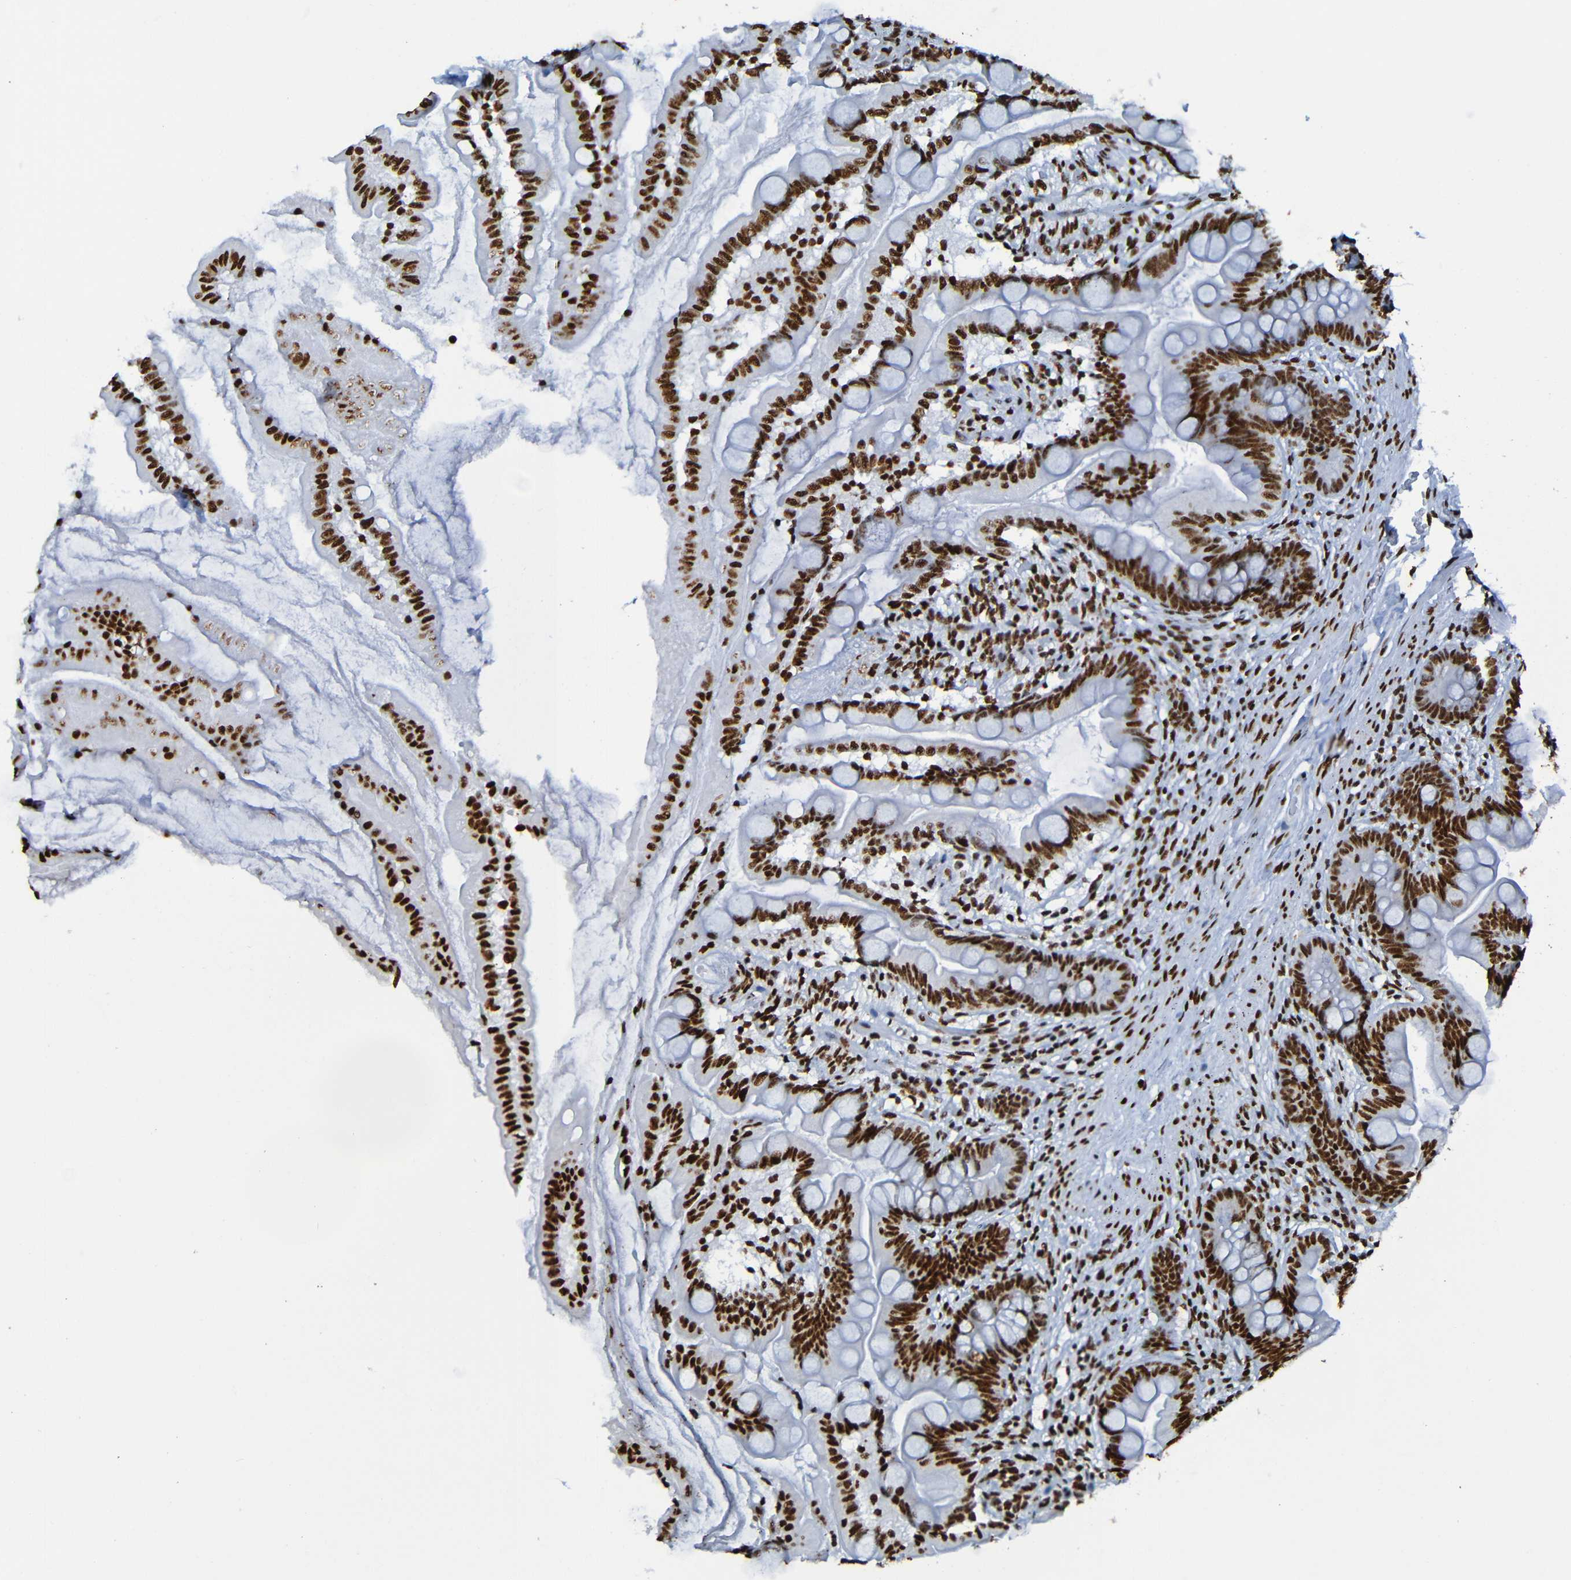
{"staining": {"intensity": "strong", "quantity": ">75%", "location": "nuclear"}, "tissue": "small intestine", "cell_type": "Glandular cells", "image_type": "normal", "snomed": [{"axis": "morphology", "description": "Normal tissue, NOS"}, {"axis": "topography", "description": "Small intestine"}], "caption": "Immunohistochemical staining of benign human small intestine shows >75% levels of strong nuclear protein positivity in approximately >75% of glandular cells. (brown staining indicates protein expression, while blue staining denotes nuclei).", "gene": "SRSF3", "patient": {"sex": "female", "age": 56}}